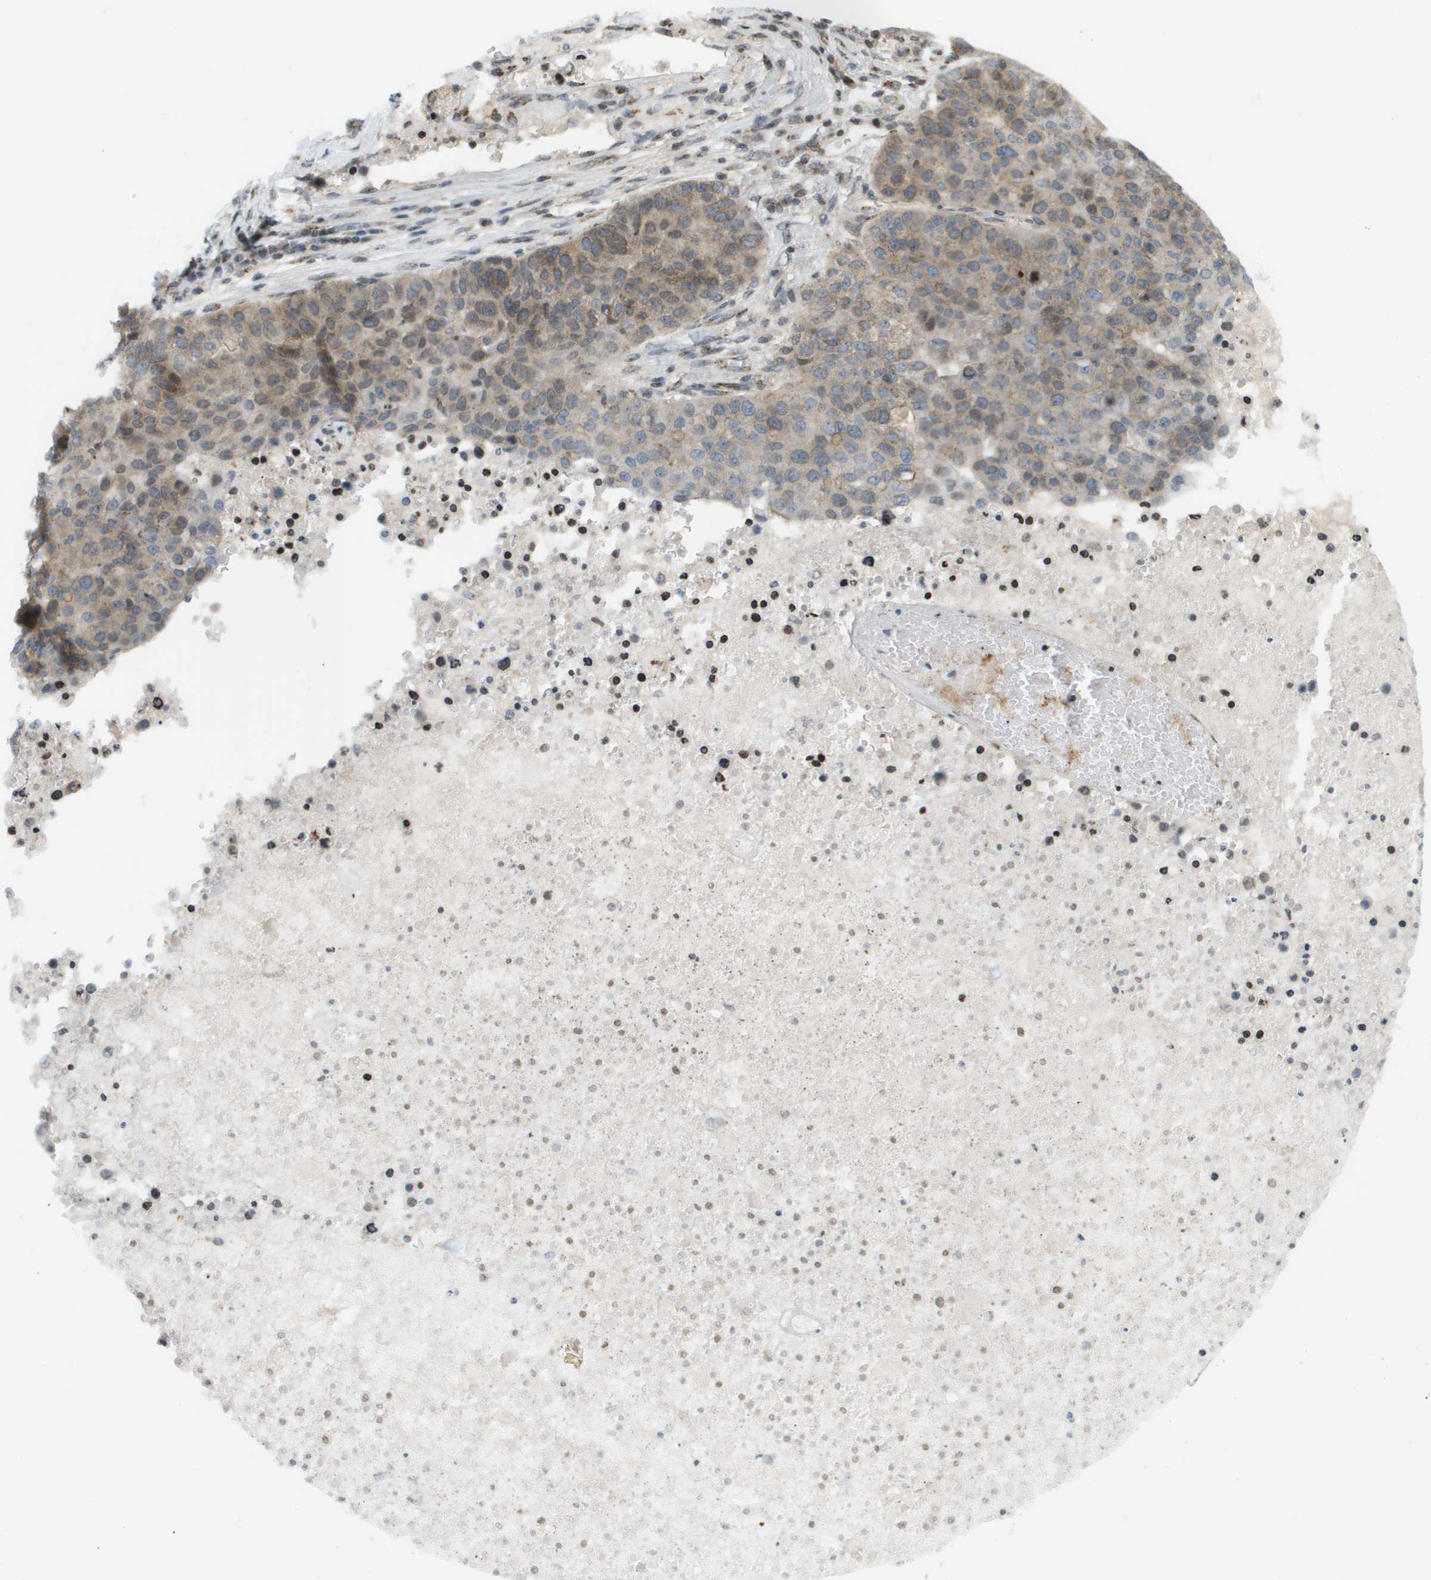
{"staining": {"intensity": "moderate", "quantity": "25%-75%", "location": "cytoplasmic/membranous"}, "tissue": "pancreatic cancer", "cell_type": "Tumor cells", "image_type": "cancer", "snomed": [{"axis": "morphology", "description": "Adenocarcinoma, NOS"}, {"axis": "topography", "description": "Pancreas"}], "caption": "This photomicrograph demonstrates IHC staining of human pancreatic cancer, with medium moderate cytoplasmic/membranous staining in about 25%-75% of tumor cells.", "gene": "EVC", "patient": {"sex": "female", "age": 61}}